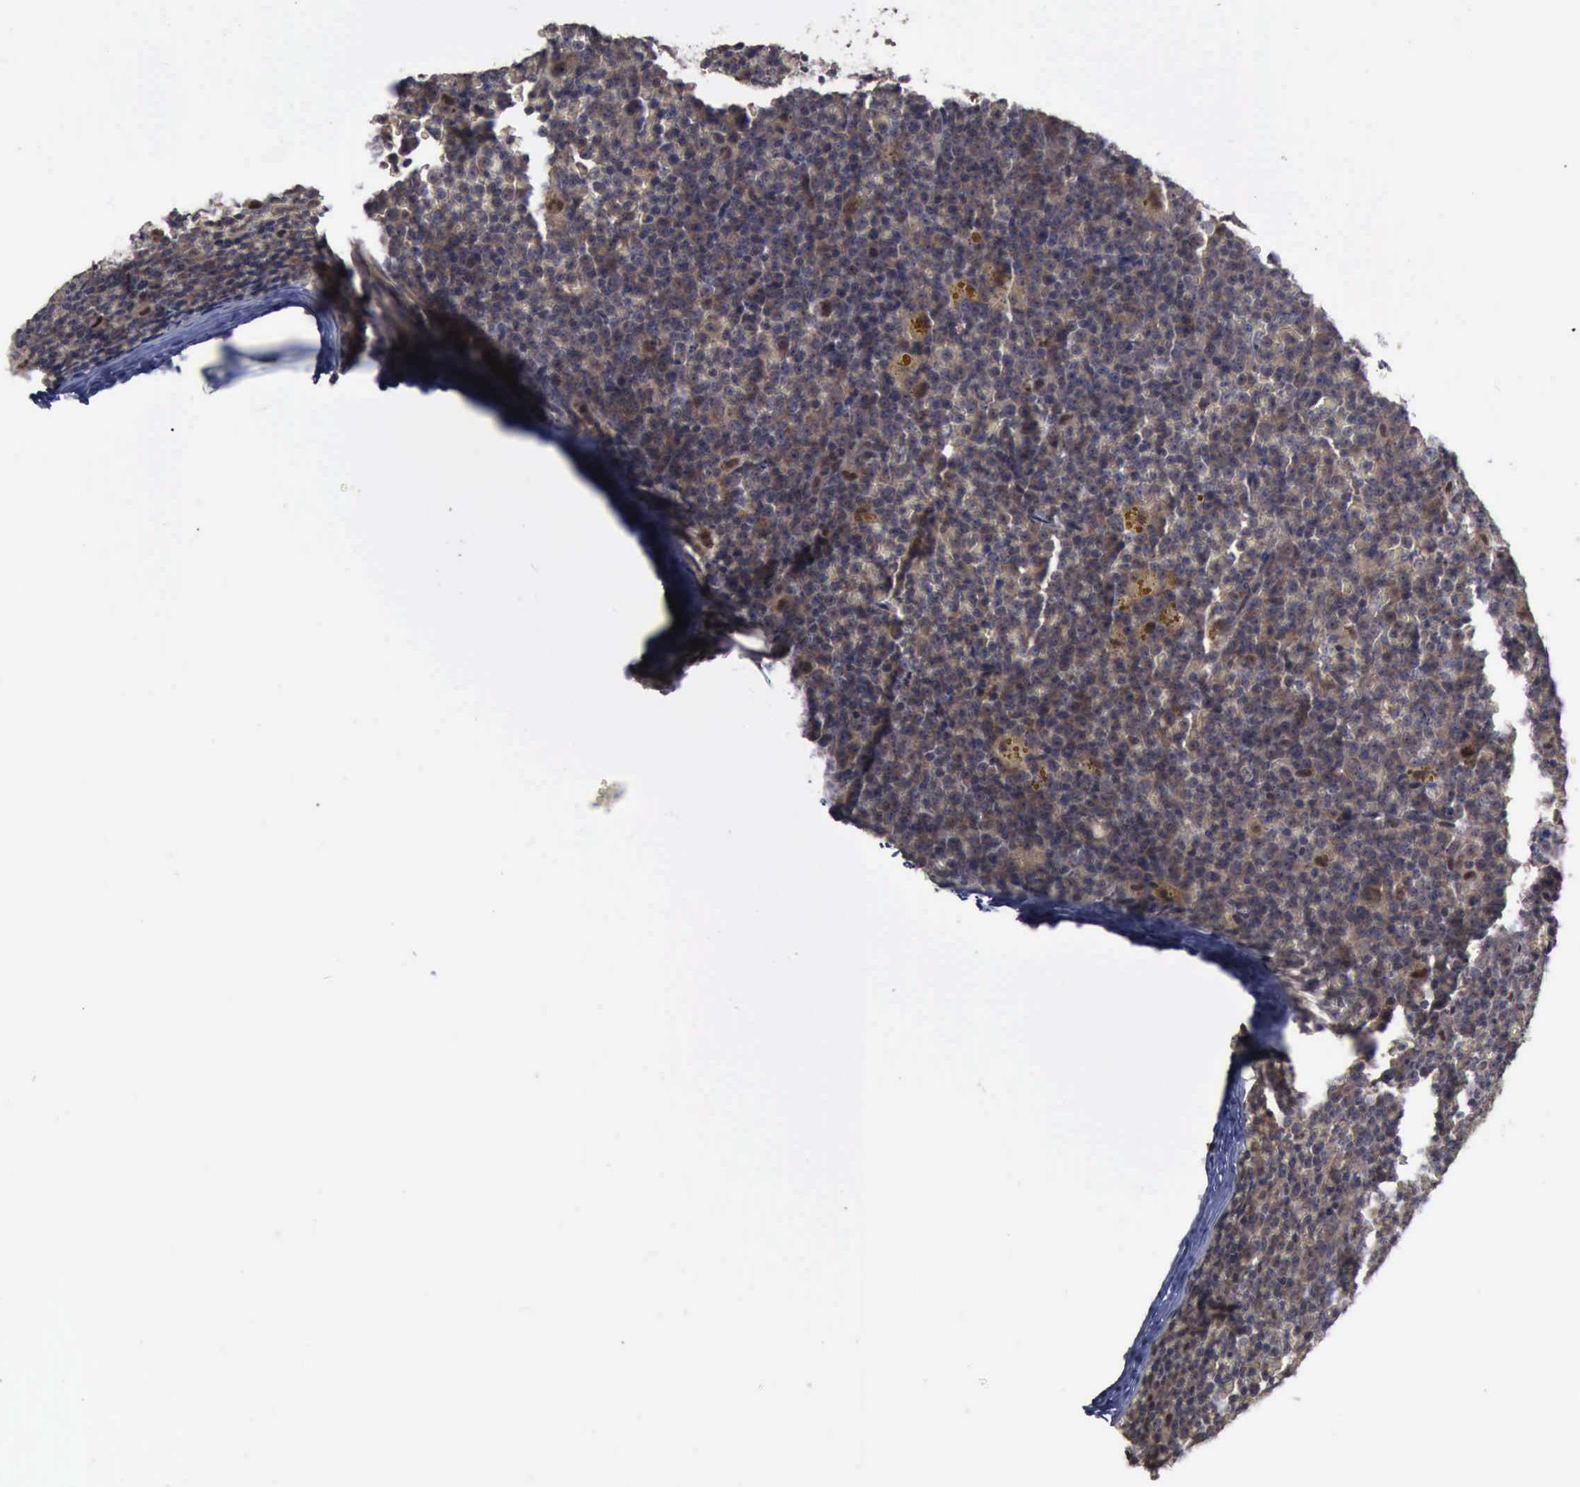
{"staining": {"intensity": "weak", "quantity": ">75%", "location": "cytoplasmic/membranous"}, "tissue": "lymphoma", "cell_type": "Tumor cells", "image_type": "cancer", "snomed": [{"axis": "morphology", "description": "Malignant lymphoma, non-Hodgkin's type, Low grade"}, {"axis": "topography", "description": "Lymph node"}], "caption": "High-magnification brightfield microscopy of lymphoma stained with DAB (3,3'-diaminobenzidine) (brown) and counterstained with hematoxylin (blue). tumor cells exhibit weak cytoplasmic/membranous staining is appreciated in approximately>75% of cells.", "gene": "RTCB", "patient": {"sex": "male", "age": 50}}